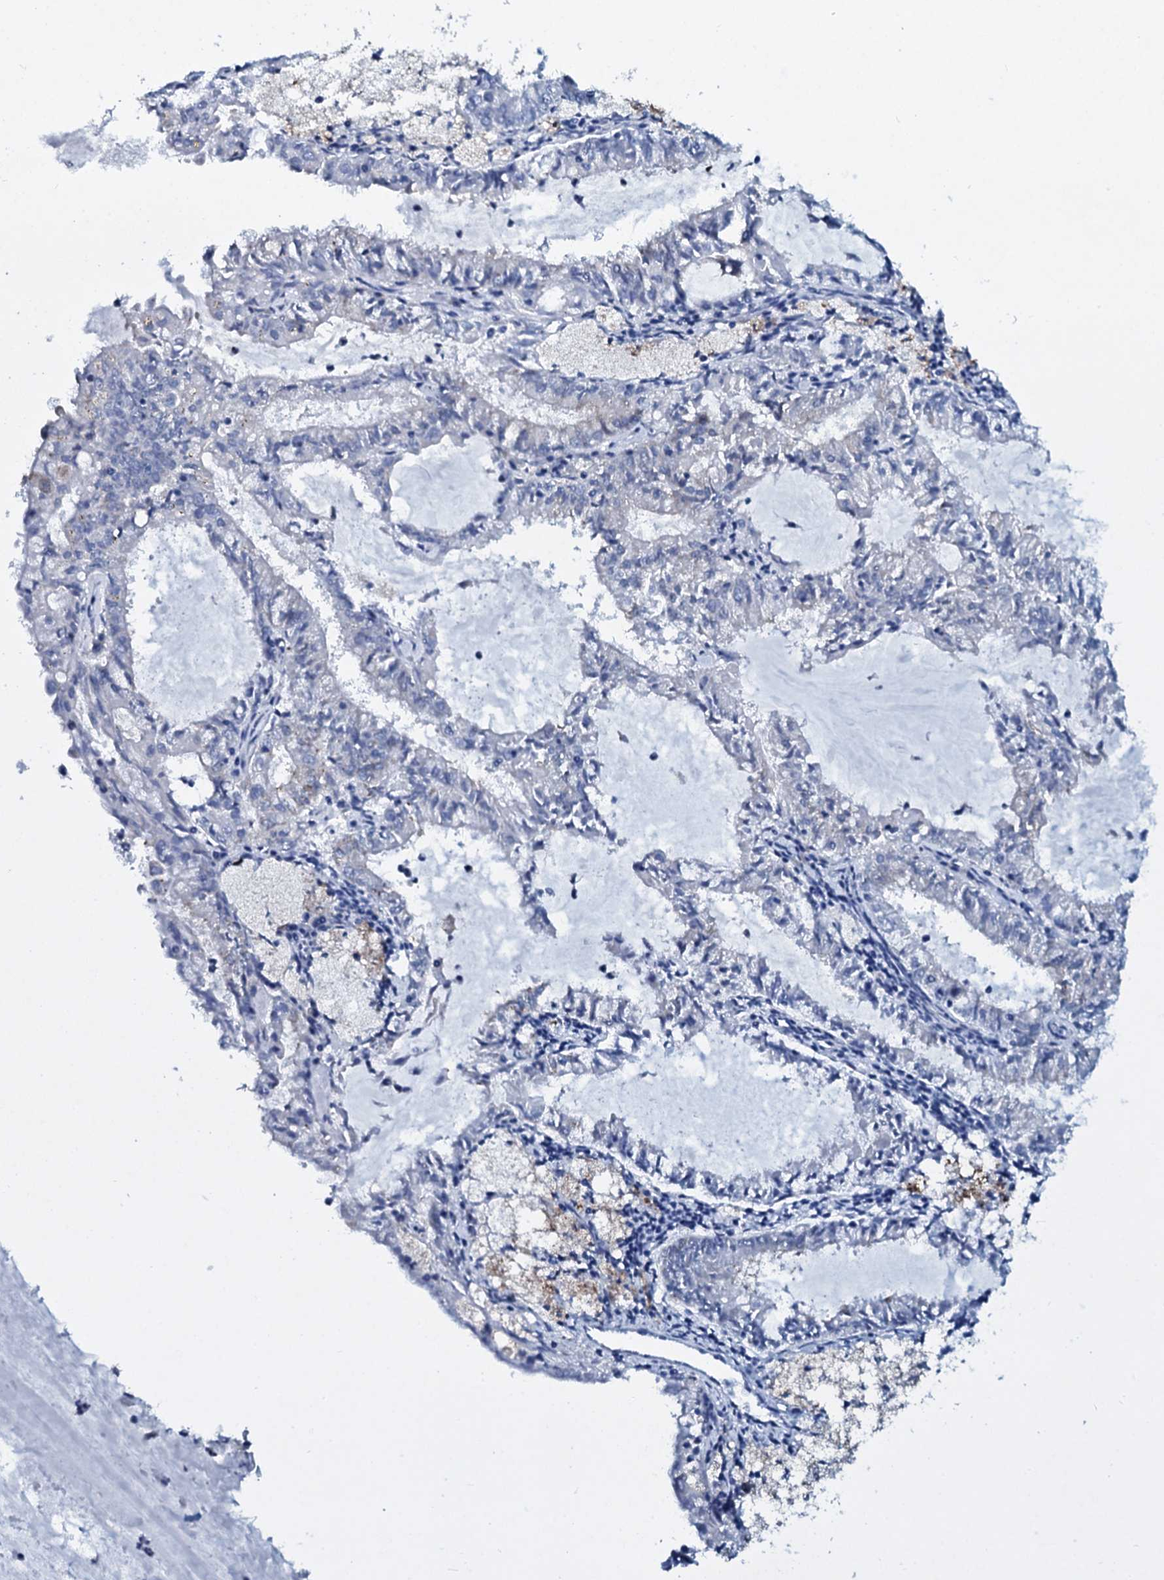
{"staining": {"intensity": "negative", "quantity": "none", "location": "none"}, "tissue": "endometrial cancer", "cell_type": "Tumor cells", "image_type": "cancer", "snomed": [{"axis": "morphology", "description": "Adenocarcinoma, NOS"}, {"axis": "topography", "description": "Endometrium"}], "caption": "The histopathology image demonstrates no significant positivity in tumor cells of endometrial adenocarcinoma.", "gene": "TPGS2", "patient": {"sex": "female", "age": 57}}